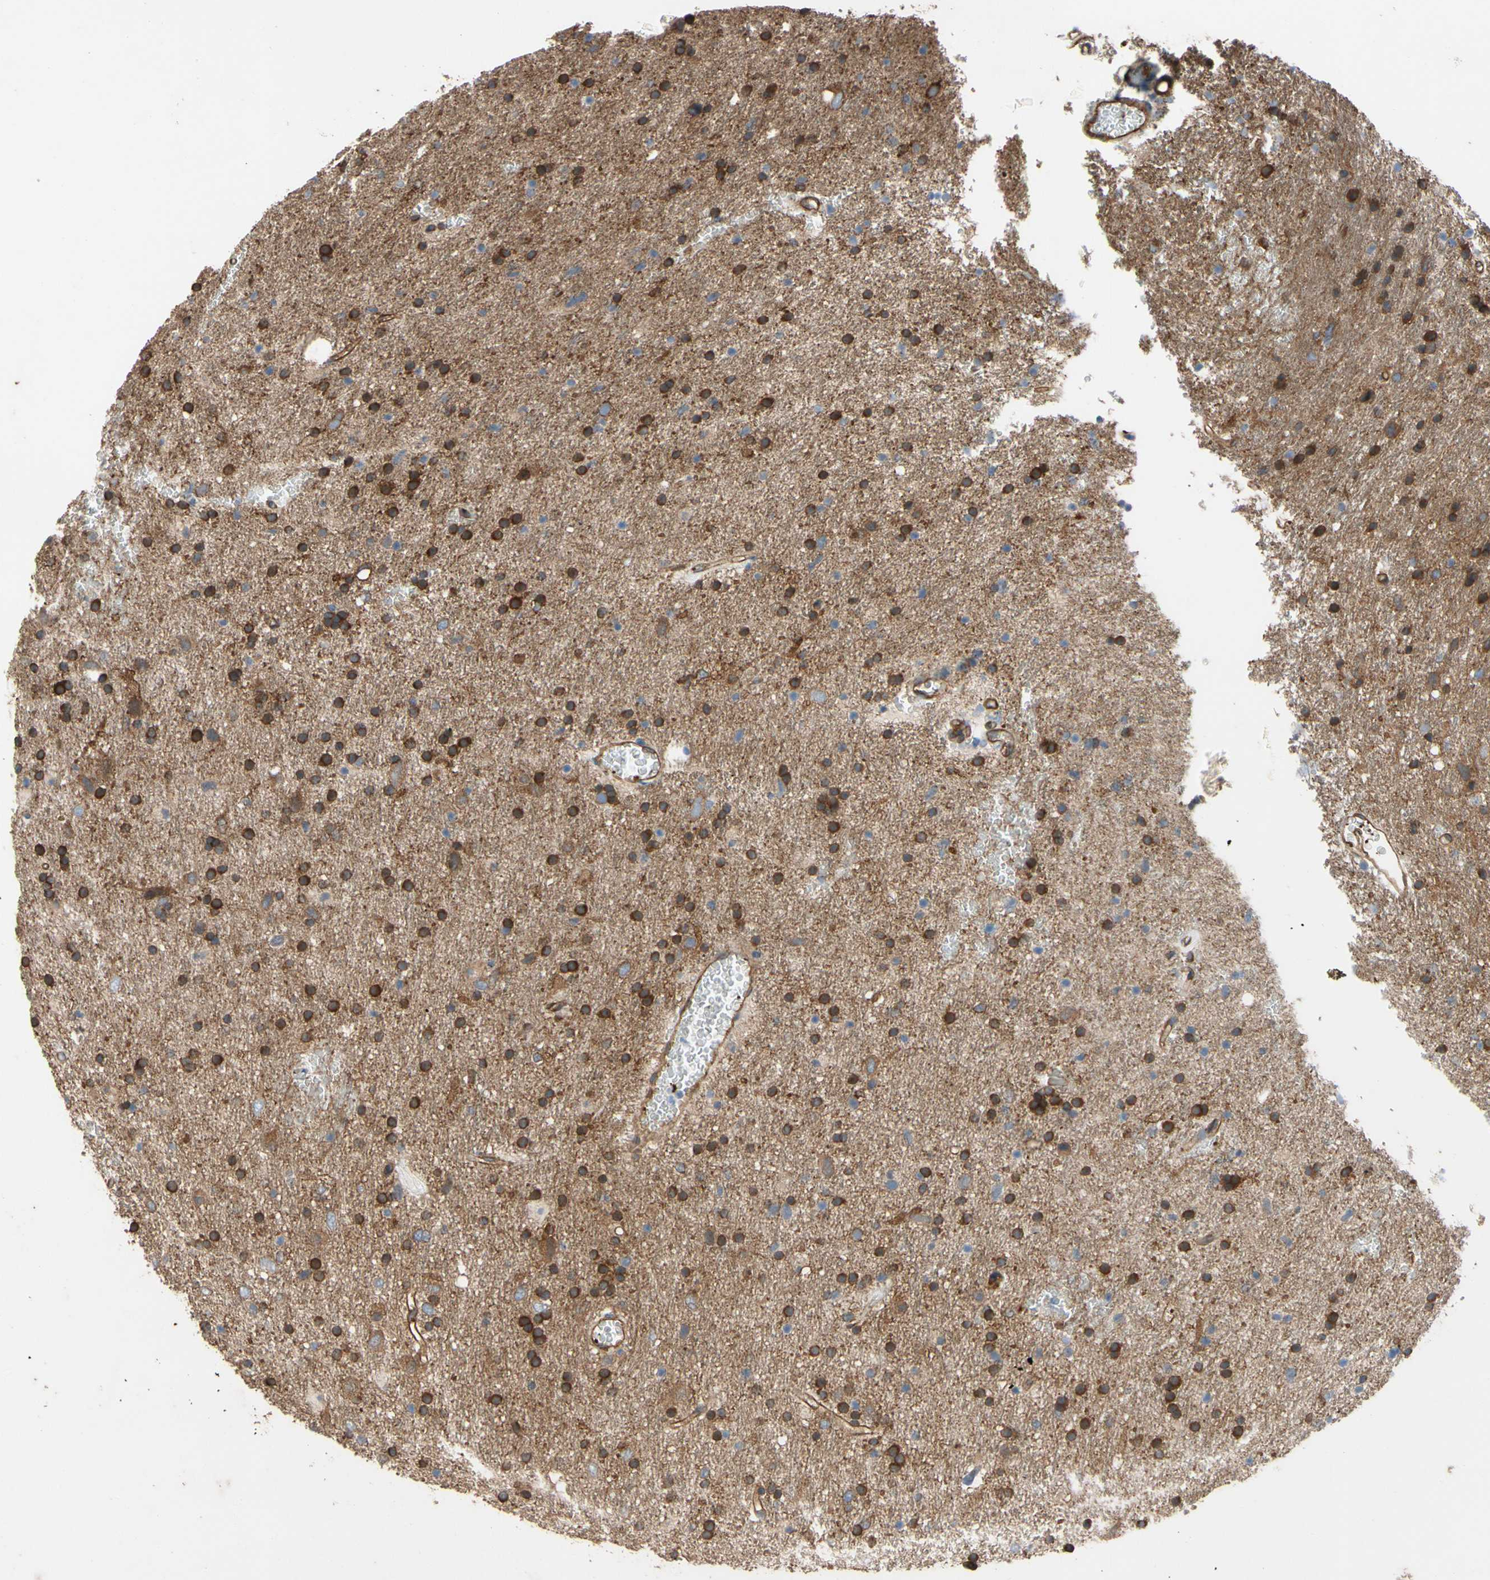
{"staining": {"intensity": "moderate", "quantity": "25%-75%", "location": "cytoplasmic/membranous"}, "tissue": "glioma", "cell_type": "Tumor cells", "image_type": "cancer", "snomed": [{"axis": "morphology", "description": "Glioma, malignant, Low grade"}, {"axis": "topography", "description": "Brain"}], "caption": "Malignant low-grade glioma stained with a brown dye shows moderate cytoplasmic/membranous positive positivity in about 25%-75% of tumor cells.", "gene": "CTTNBP2", "patient": {"sex": "male", "age": 77}}